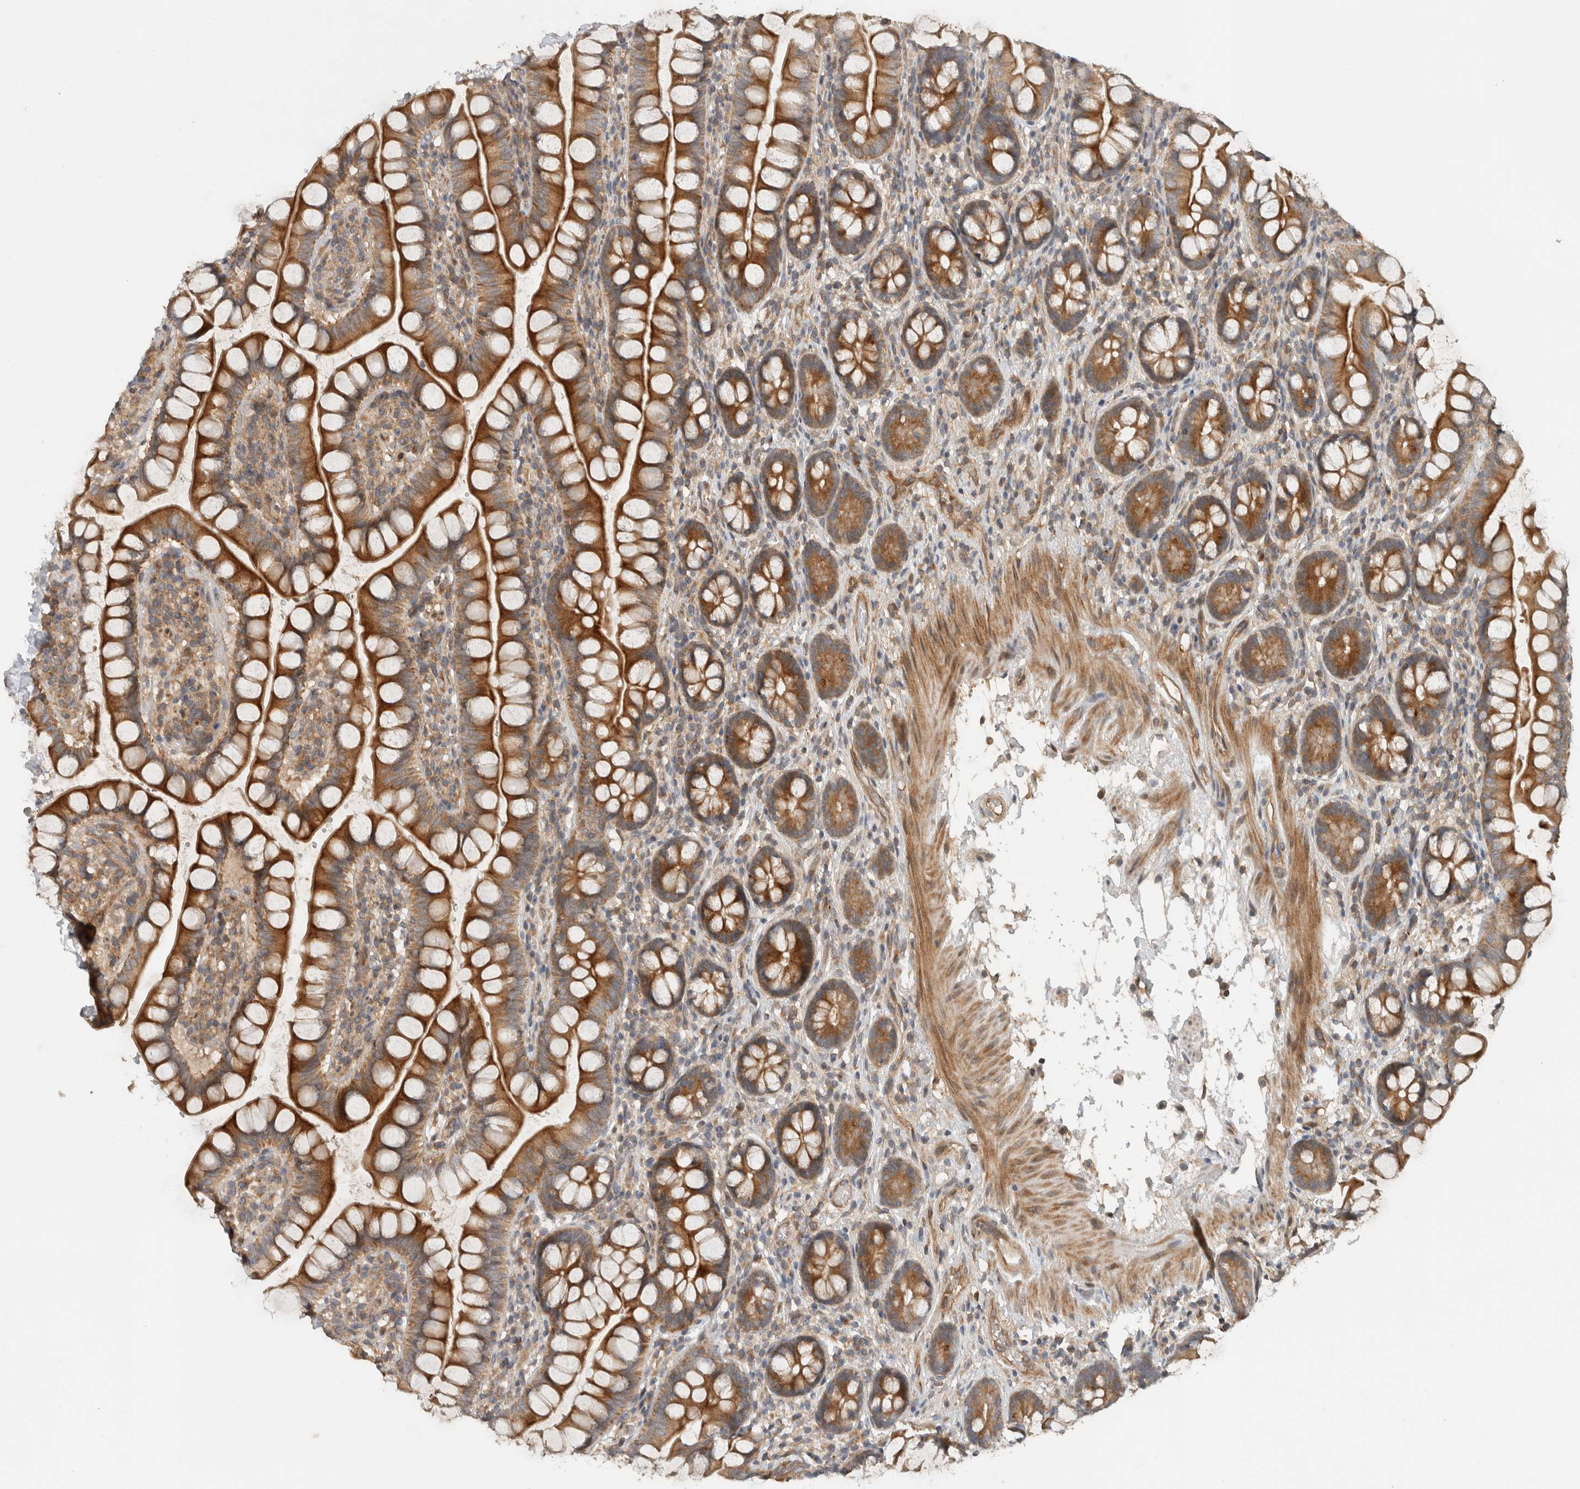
{"staining": {"intensity": "strong", "quantity": ">75%", "location": "cytoplasmic/membranous"}, "tissue": "small intestine", "cell_type": "Glandular cells", "image_type": "normal", "snomed": [{"axis": "morphology", "description": "Normal tissue, NOS"}, {"axis": "topography", "description": "Small intestine"}], "caption": "The image demonstrates staining of benign small intestine, revealing strong cytoplasmic/membranous protein staining (brown color) within glandular cells. The protein is stained brown, and the nuclei are stained in blue (DAB IHC with brightfield microscopy, high magnification).", "gene": "ARMC9", "patient": {"sex": "female", "age": 84}}